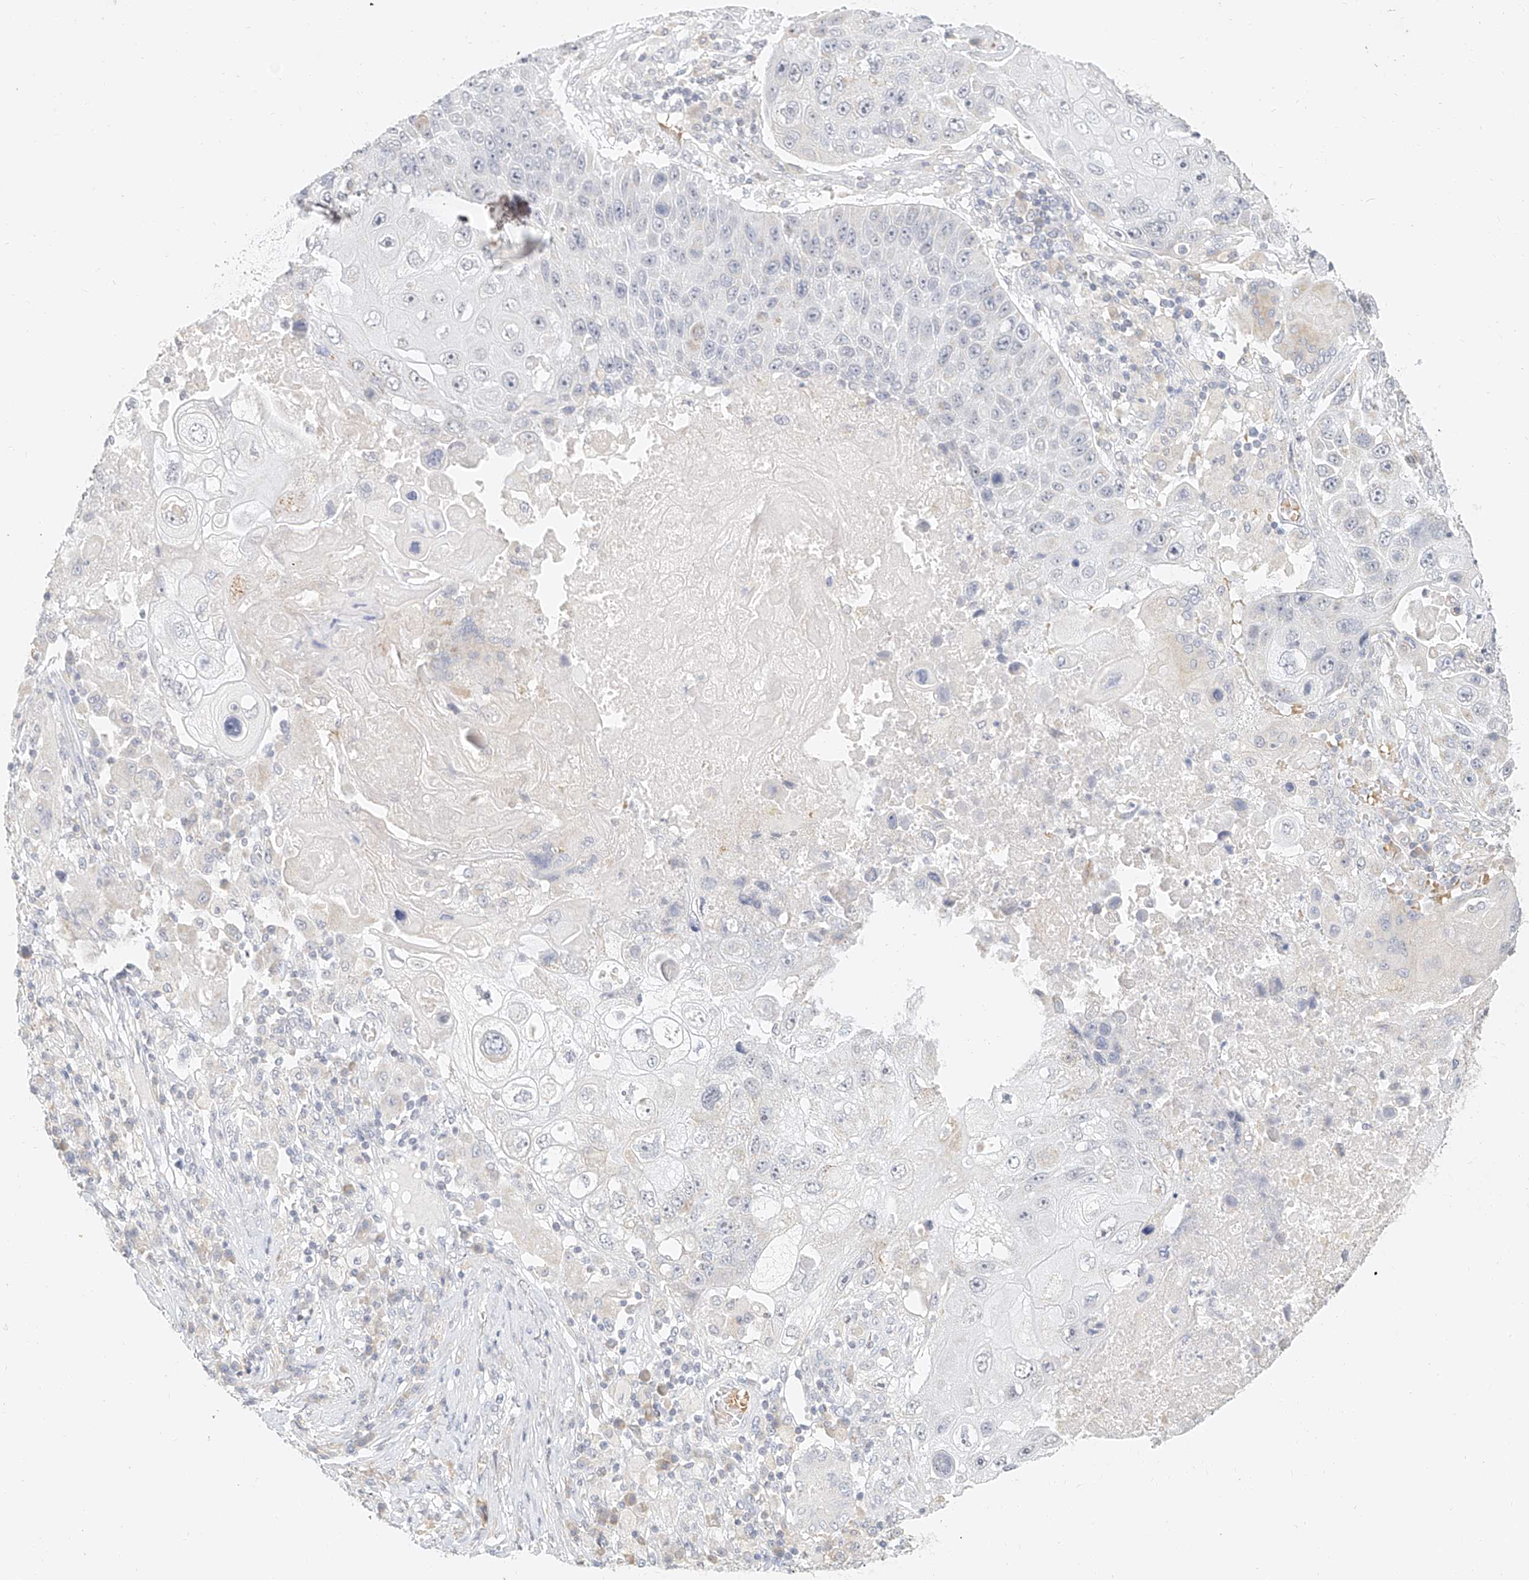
{"staining": {"intensity": "negative", "quantity": "none", "location": "none"}, "tissue": "lung cancer", "cell_type": "Tumor cells", "image_type": "cancer", "snomed": [{"axis": "morphology", "description": "Squamous cell carcinoma, NOS"}, {"axis": "topography", "description": "Lung"}], "caption": "Immunohistochemical staining of lung cancer displays no significant expression in tumor cells. (Brightfield microscopy of DAB (3,3'-diaminobenzidine) IHC at high magnification).", "gene": "CXorf58", "patient": {"sex": "male", "age": 61}}